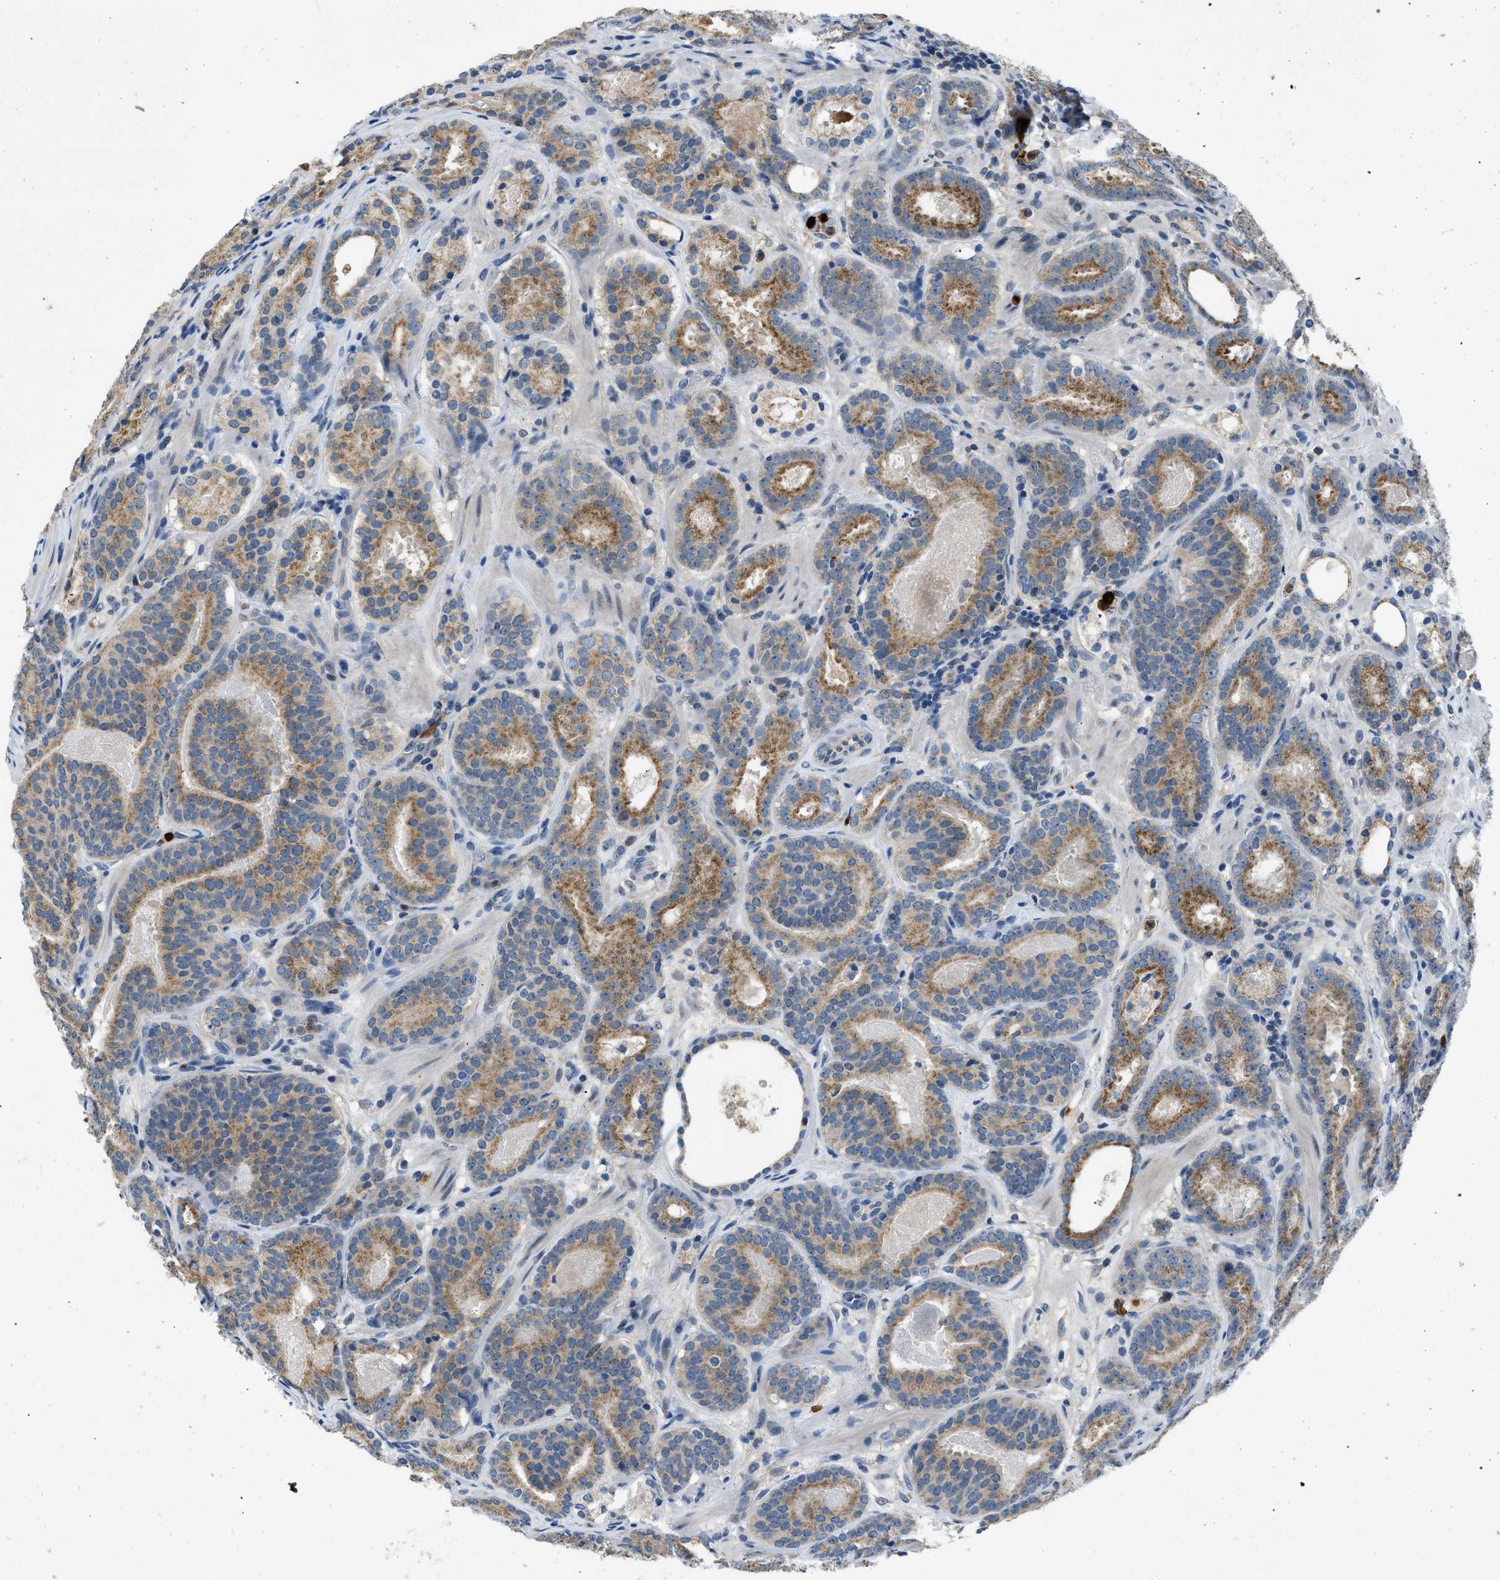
{"staining": {"intensity": "moderate", "quantity": ">75%", "location": "cytoplasmic/membranous"}, "tissue": "prostate cancer", "cell_type": "Tumor cells", "image_type": "cancer", "snomed": [{"axis": "morphology", "description": "Adenocarcinoma, Low grade"}, {"axis": "topography", "description": "Prostate"}], "caption": "This micrograph displays immunohistochemistry staining of human low-grade adenocarcinoma (prostate), with medium moderate cytoplasmic/membranous expression in approximately >75% of tumor cells.", "gene": "TOMM34", "patient": {"sex": "male", "age": 69}}